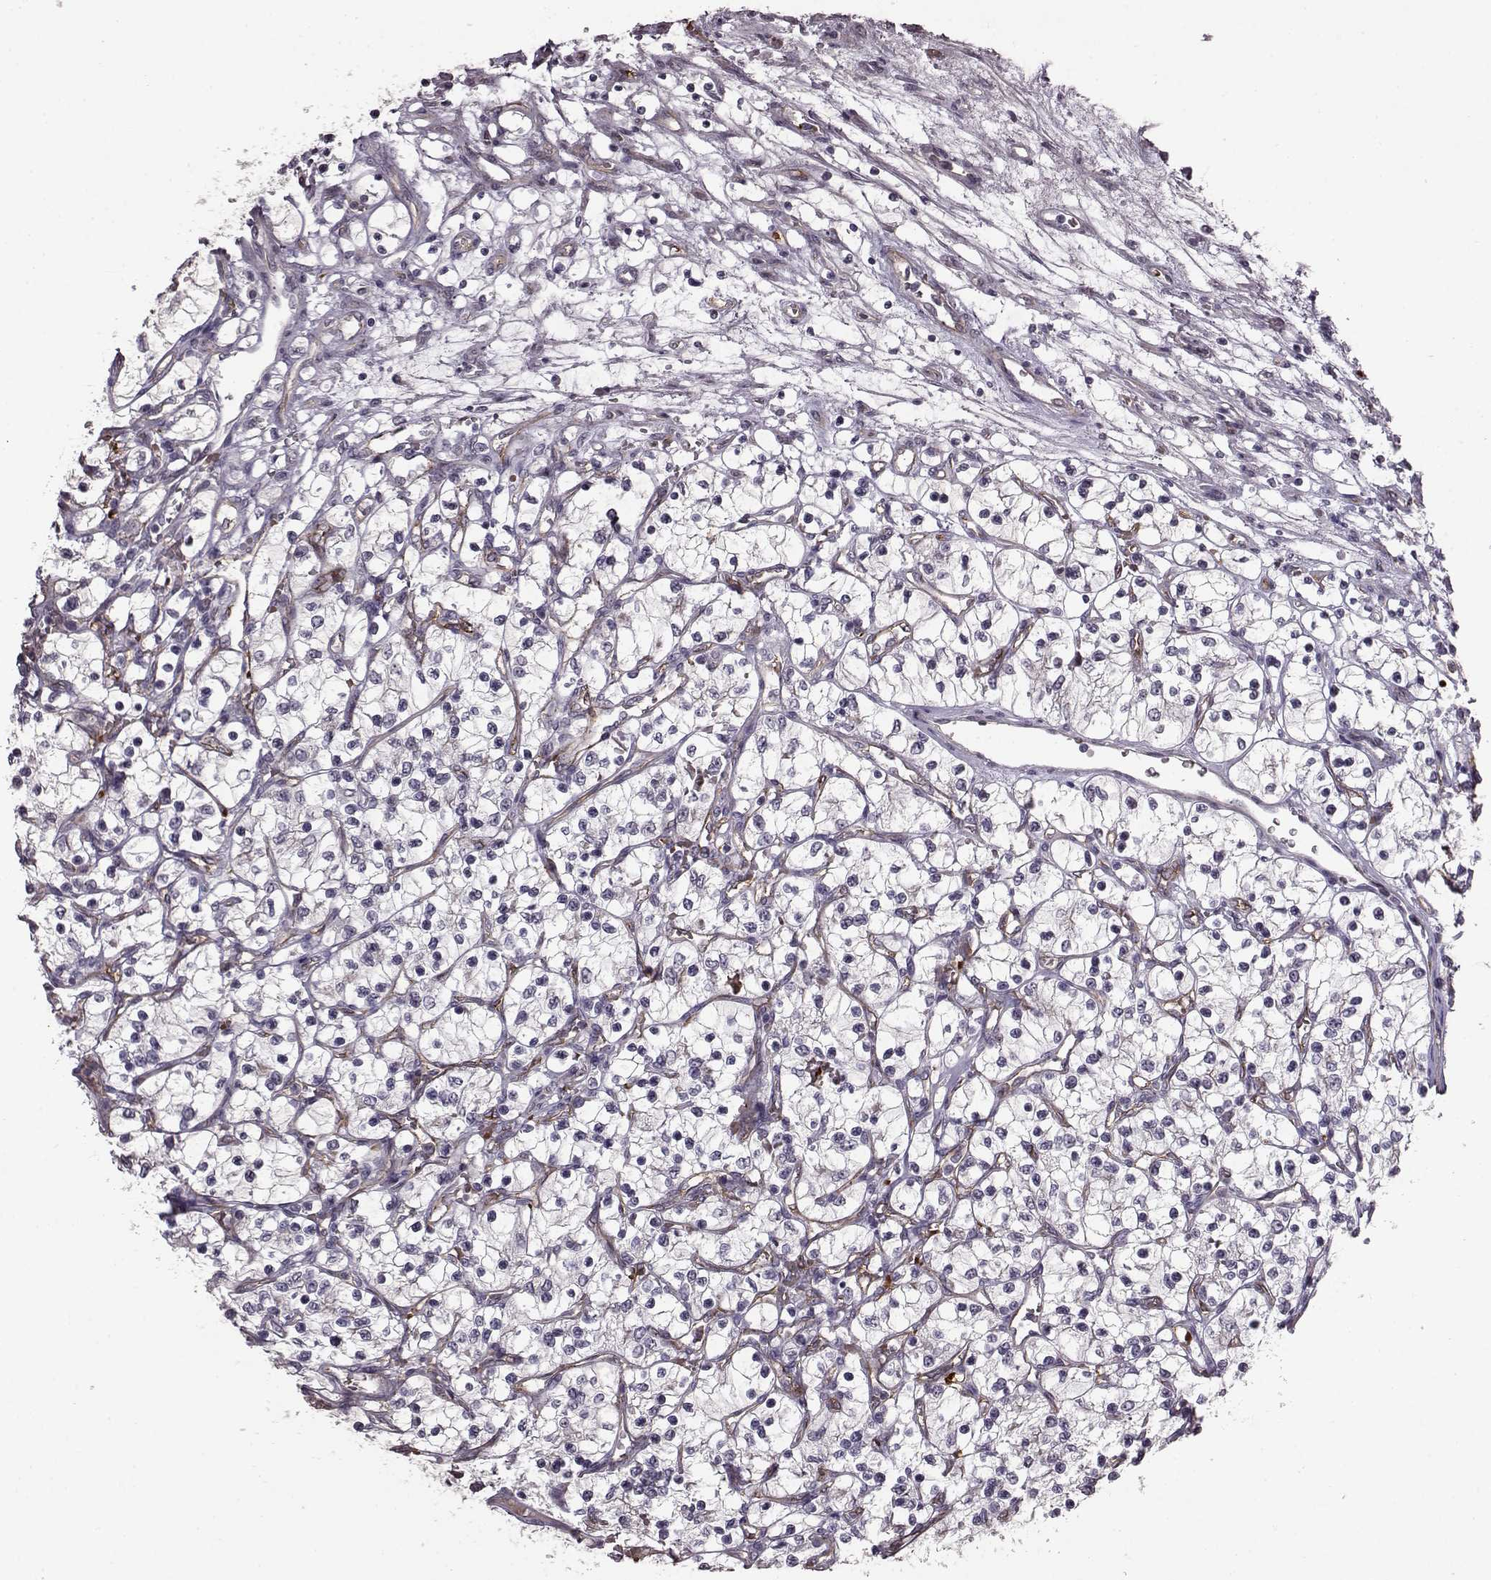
{"staining": {"intensity": "negative", "quantity": "none", "location": "none"}, "tissue": "renal cancer", "cell_type": "Tumor cells", "image_type": "cancer", "snomed": [{"axis": "morphology", "description": "Adenocarcinoma, NOS"}, {"axis": "topography", "description": "Kidney"}], "caption": "High power microscopy histopathology image of an immunohistochemistry histopathology image of renal adenocarcinoma, revealing no significant positivity in tumor cells.", "gene": "PROP1", "patient": {"sex": "female", "age": 69}}